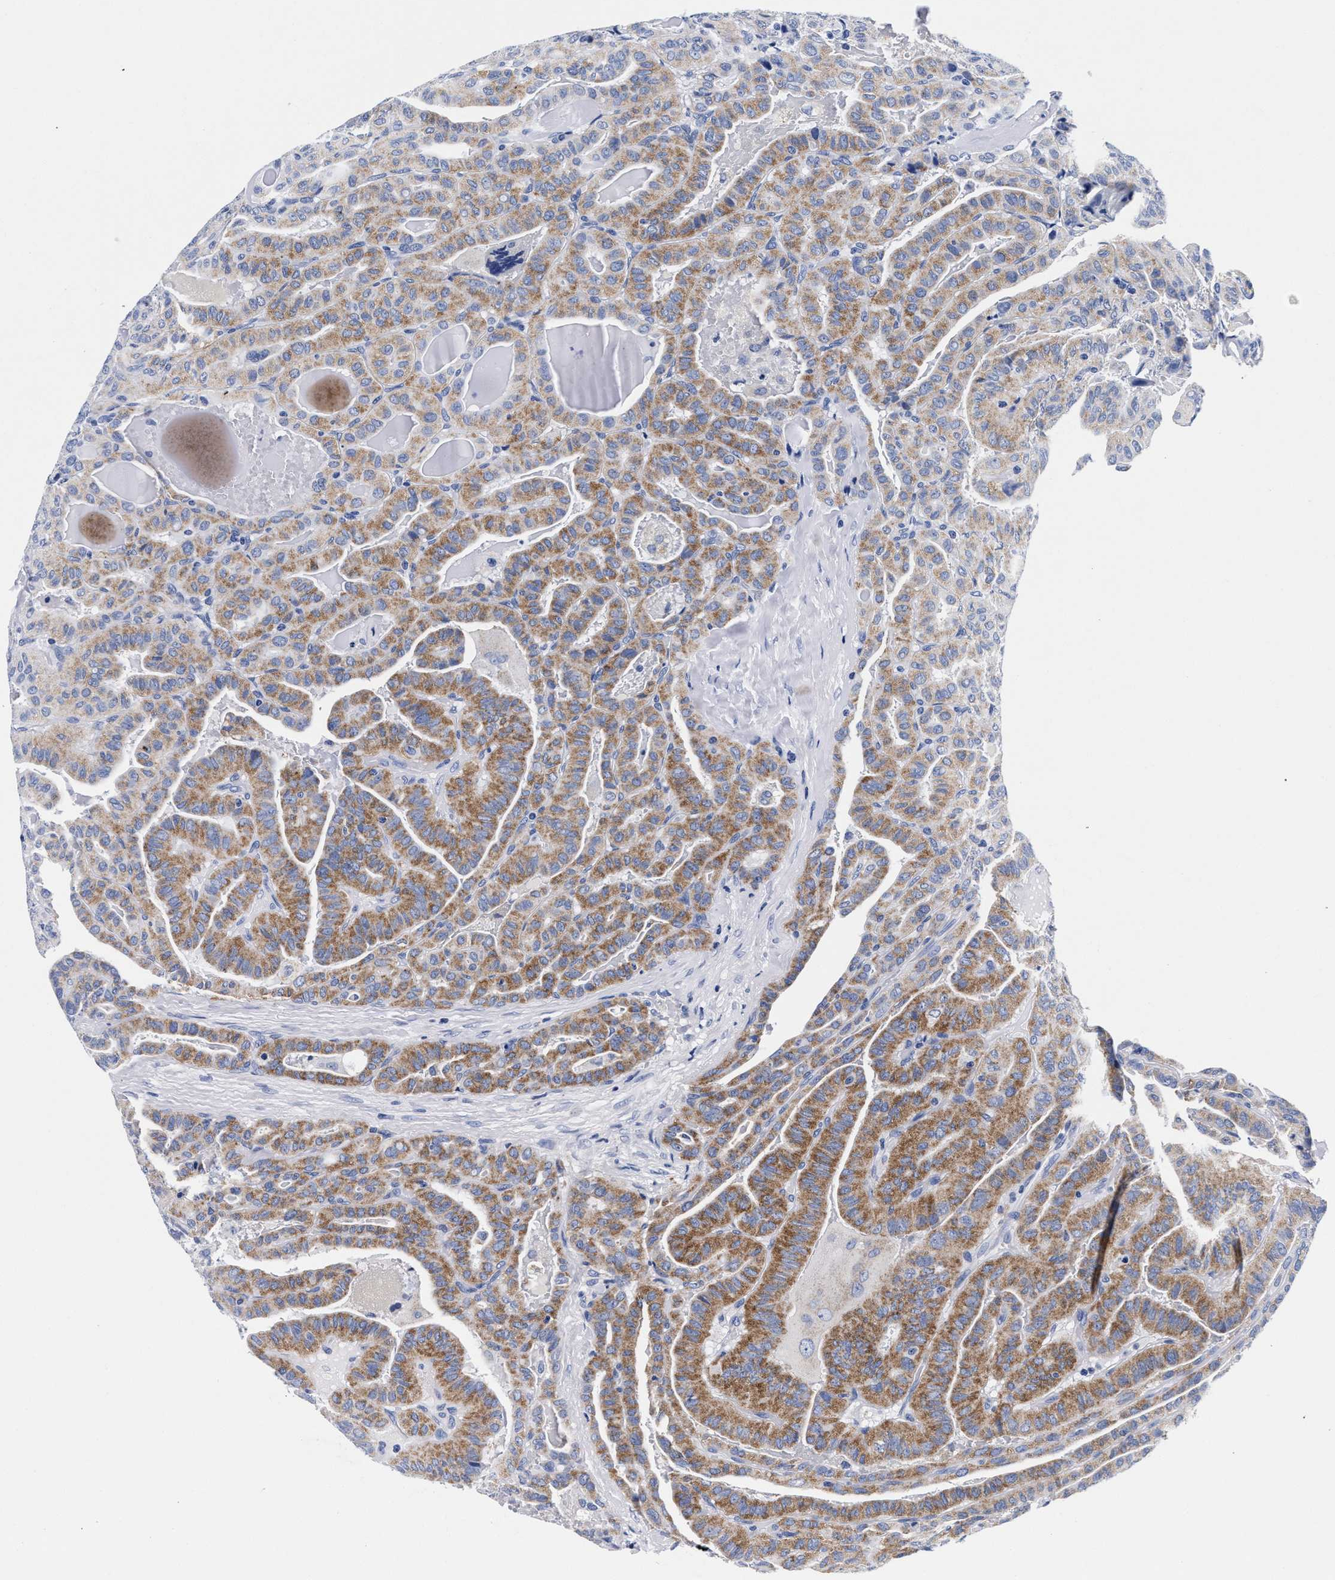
{"staining": {"intensity": "moderate", "quantity": ">75%", "location": "cytoplasmic/membranous"}, "tissue": "thyroid cancer", "cell_type": "Tumor cells", "image_type": "cancer", "snomed": [{"axis": "morphology", "description": "Papillary adenocarcinoma, NOS"}, {"axis": "topography", "description": "Thyroid gland"}], "caption": "Immunohistochemistry (DAB (3,3'-diaminobenzidine)) staining of human thyroid cancer (papillary adenocarcinoma) reveals moderate cytoplasmic/membranous protein positivity in approximately >75% of tumor cells. (Brightfield microscopy of DAB IHC at high magnification).", "gene": "RAB3B", "patient": {"sex": "male", "age": 77}}